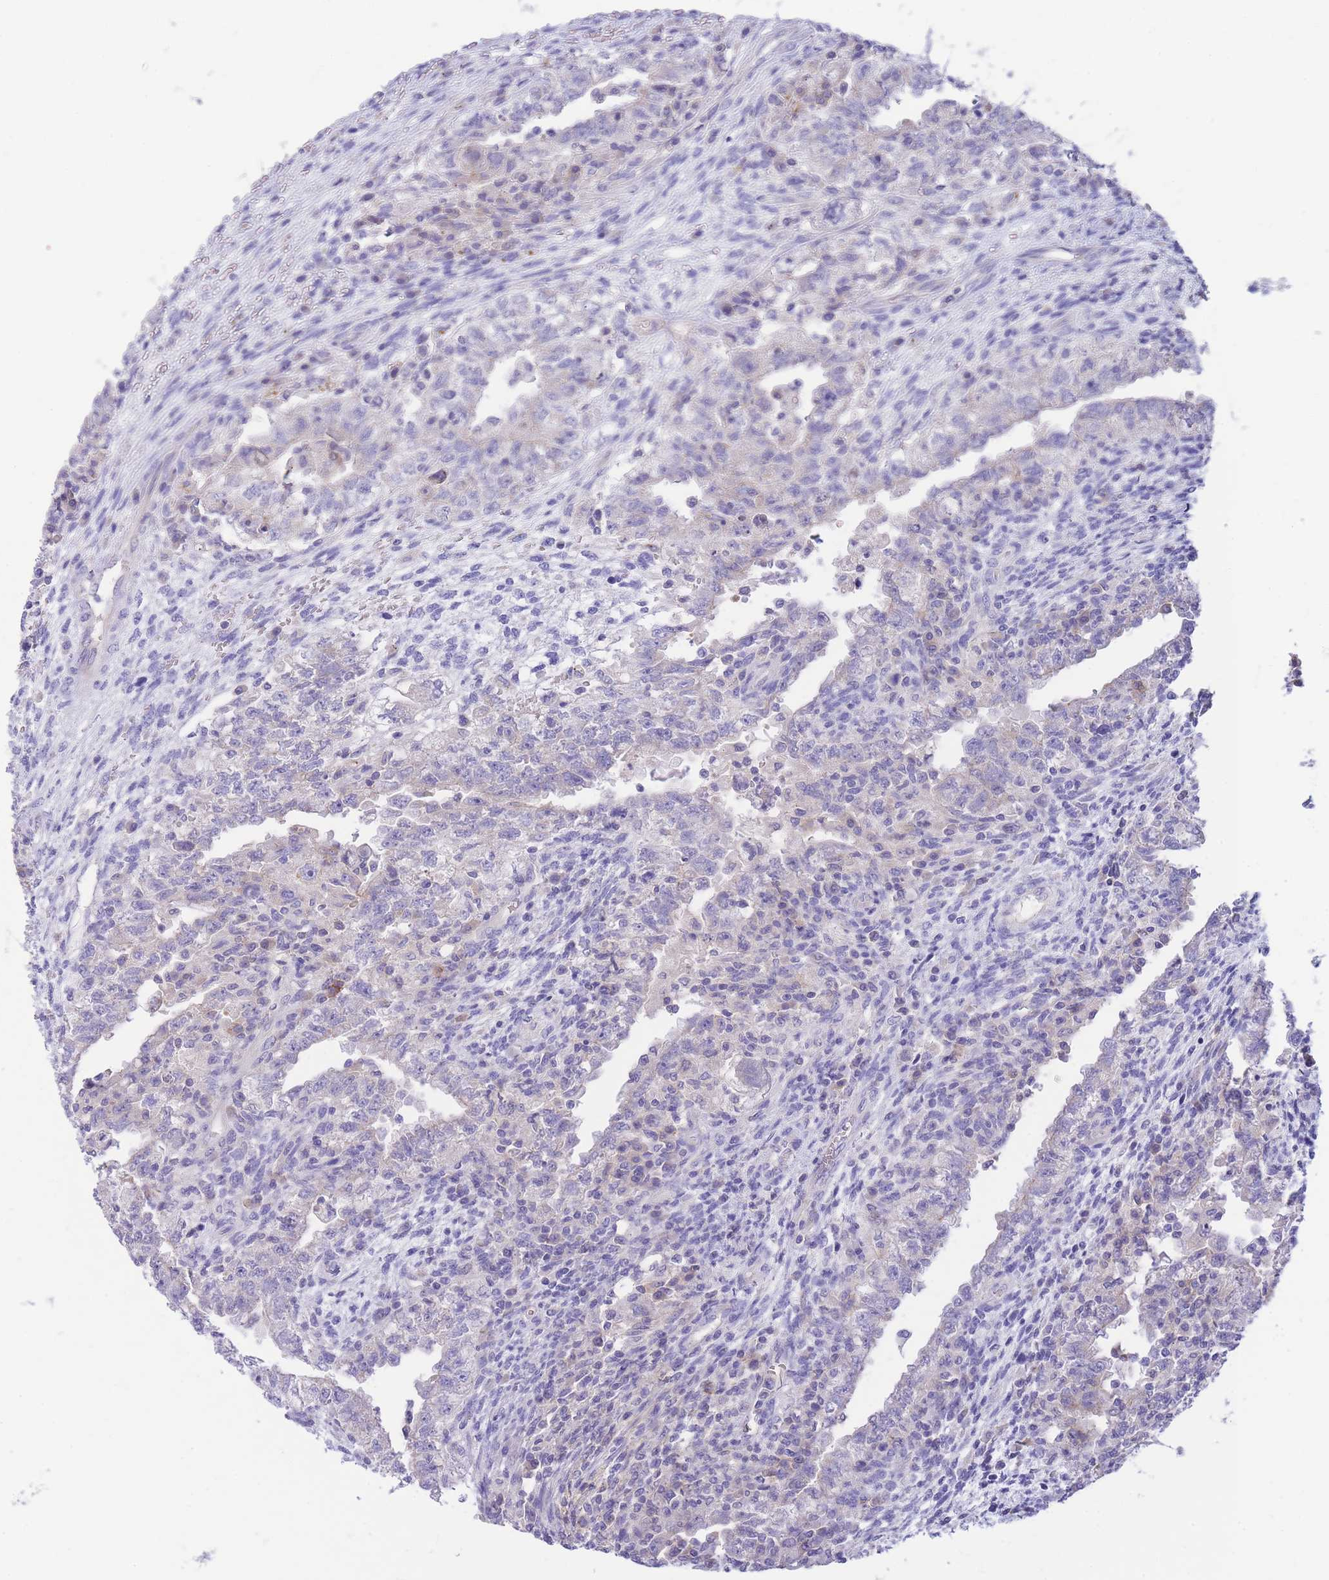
{"staining": {"intensity": "negative", "quantity": "none", "location": "none"}, "tissue": "testis cancer", "cell_type": "Tumor cells", "image_type": "cancer", "snomed": [{"axis": "morphology", "description": "Carcinoma, Embryonal, NOS"}, {"axis": "topography", "description": "Testis"}], "caption": "Photomicrograph shows no significant protein expression in tumor cells of testis cancer.", "gene": "PCDHB3", "patient": {"sex": "male", "age": 26}}